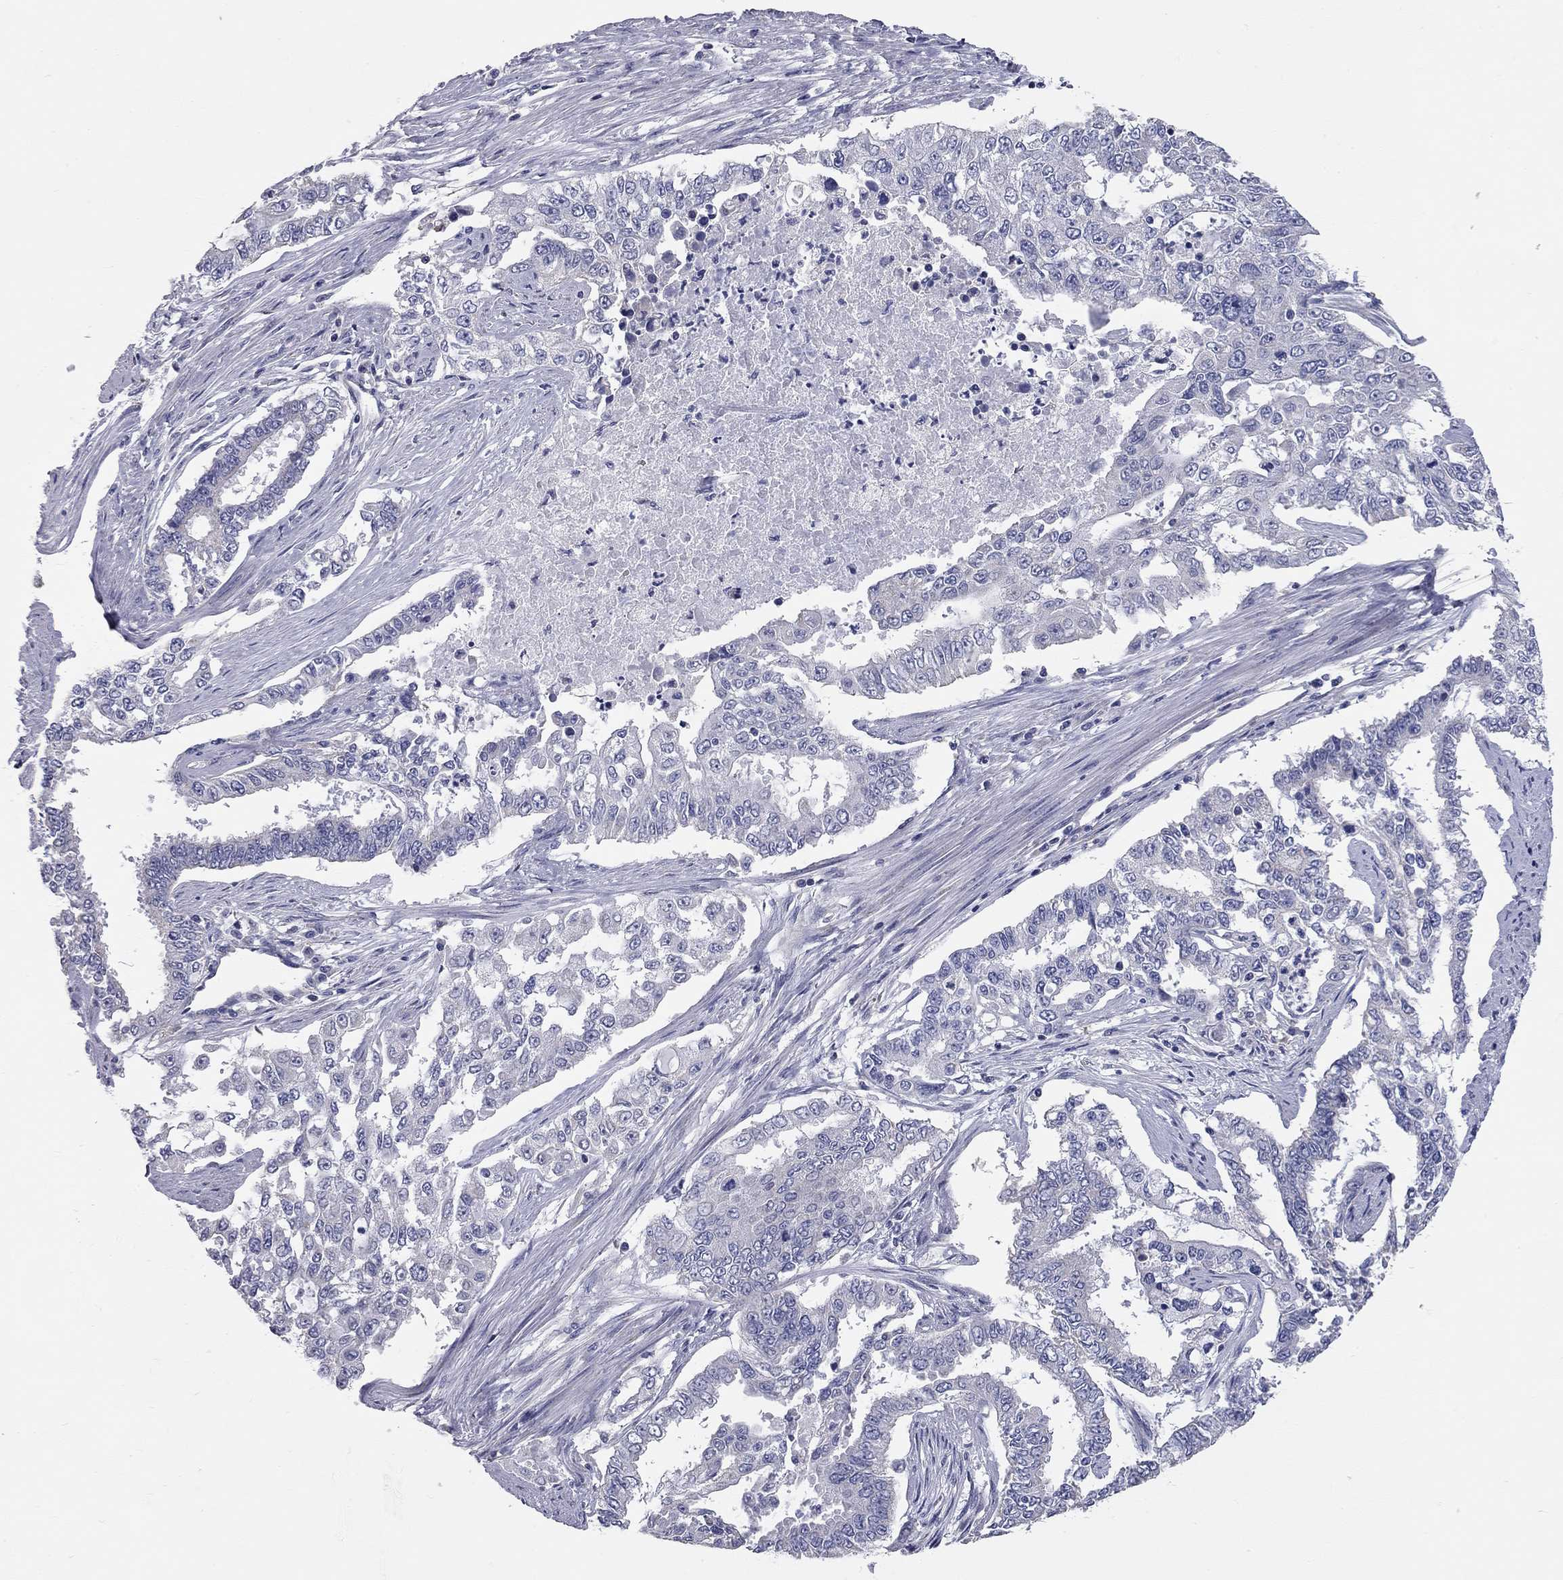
{"staining": {"intensity": "negative", "quantity": "none", "location": "none"}, "tissue": "endometrial cancer", "cell_type": "Tumor cells", "image_type": "cancer", "snomed": [{"axis": "morphology", "description": "Adenocarcinoma, NOS"}, {"axis": "topography", "description": "Uterus"}], "caption": "High magnification brightfield microscopy of endometrial cancer (adenocarcinoma) stained with DAB (3,3'-diaminobenzidine) (brown) and counterstained with hematoxylin (blue): tumor cells show no significant positivity.", "gene": "CFAP161", "patient": {"sex": "female", "age": 59}}